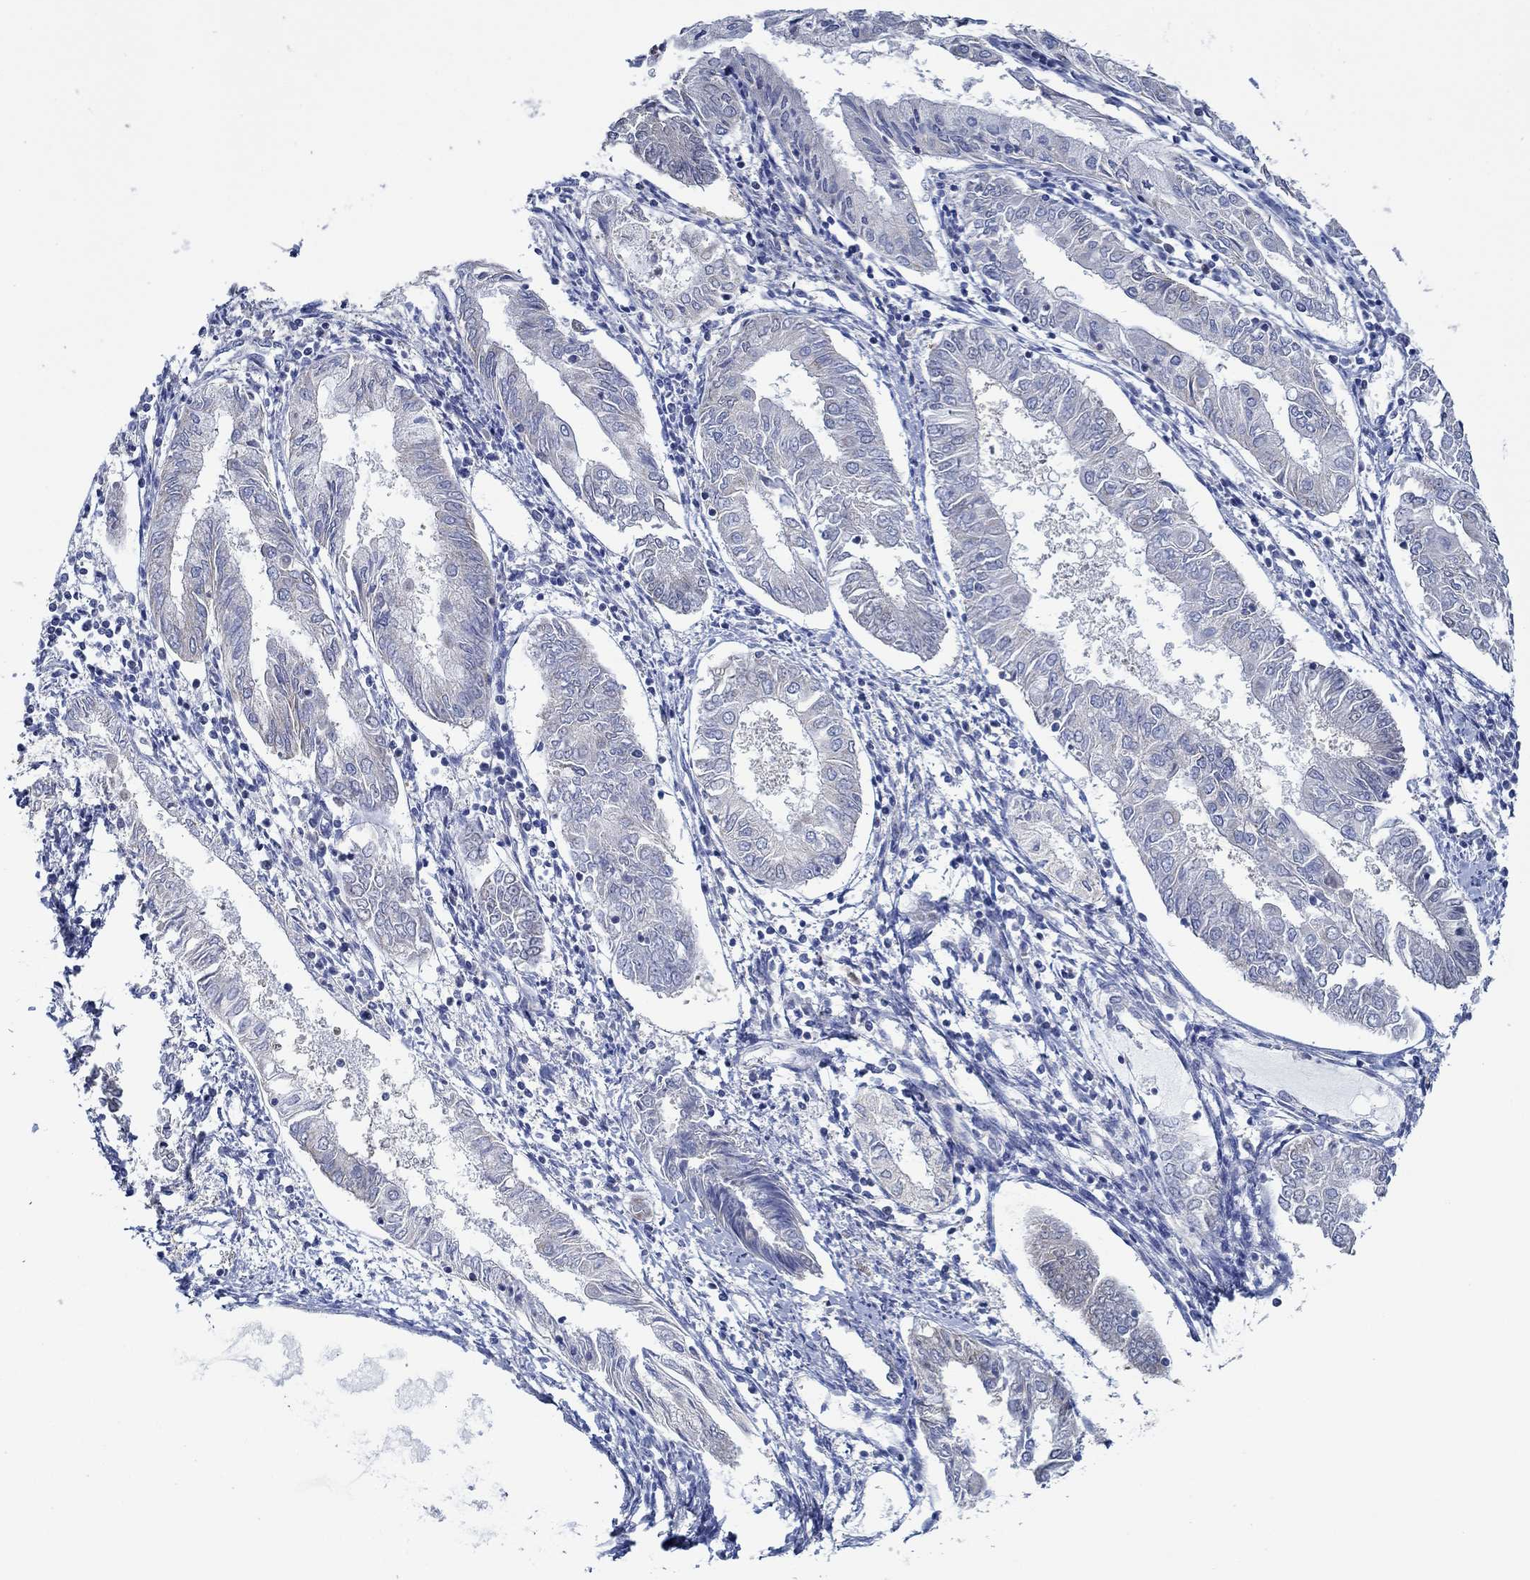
{"staining": {"intensity": "negative", "quantity": "none", "location": "none"}, "tissue": "endometrial cancer", "cell_type": "Tumor cells", "image_type": "cancer", "snomed": [{"axis": "morphology", "description": "Adenocarcinoma, NOS"}, {"axis": "topography", "description": "Endometrium"}], "caption": "Endometrial cancer was stained to show a protein in brown. There is no significant staining in tumor cells. (Immunohistochemistry (ihc), brightfield microscopy, high magnification).", "gene": "SLC27A3", "patient": {"sex": "female", "age": 68}}